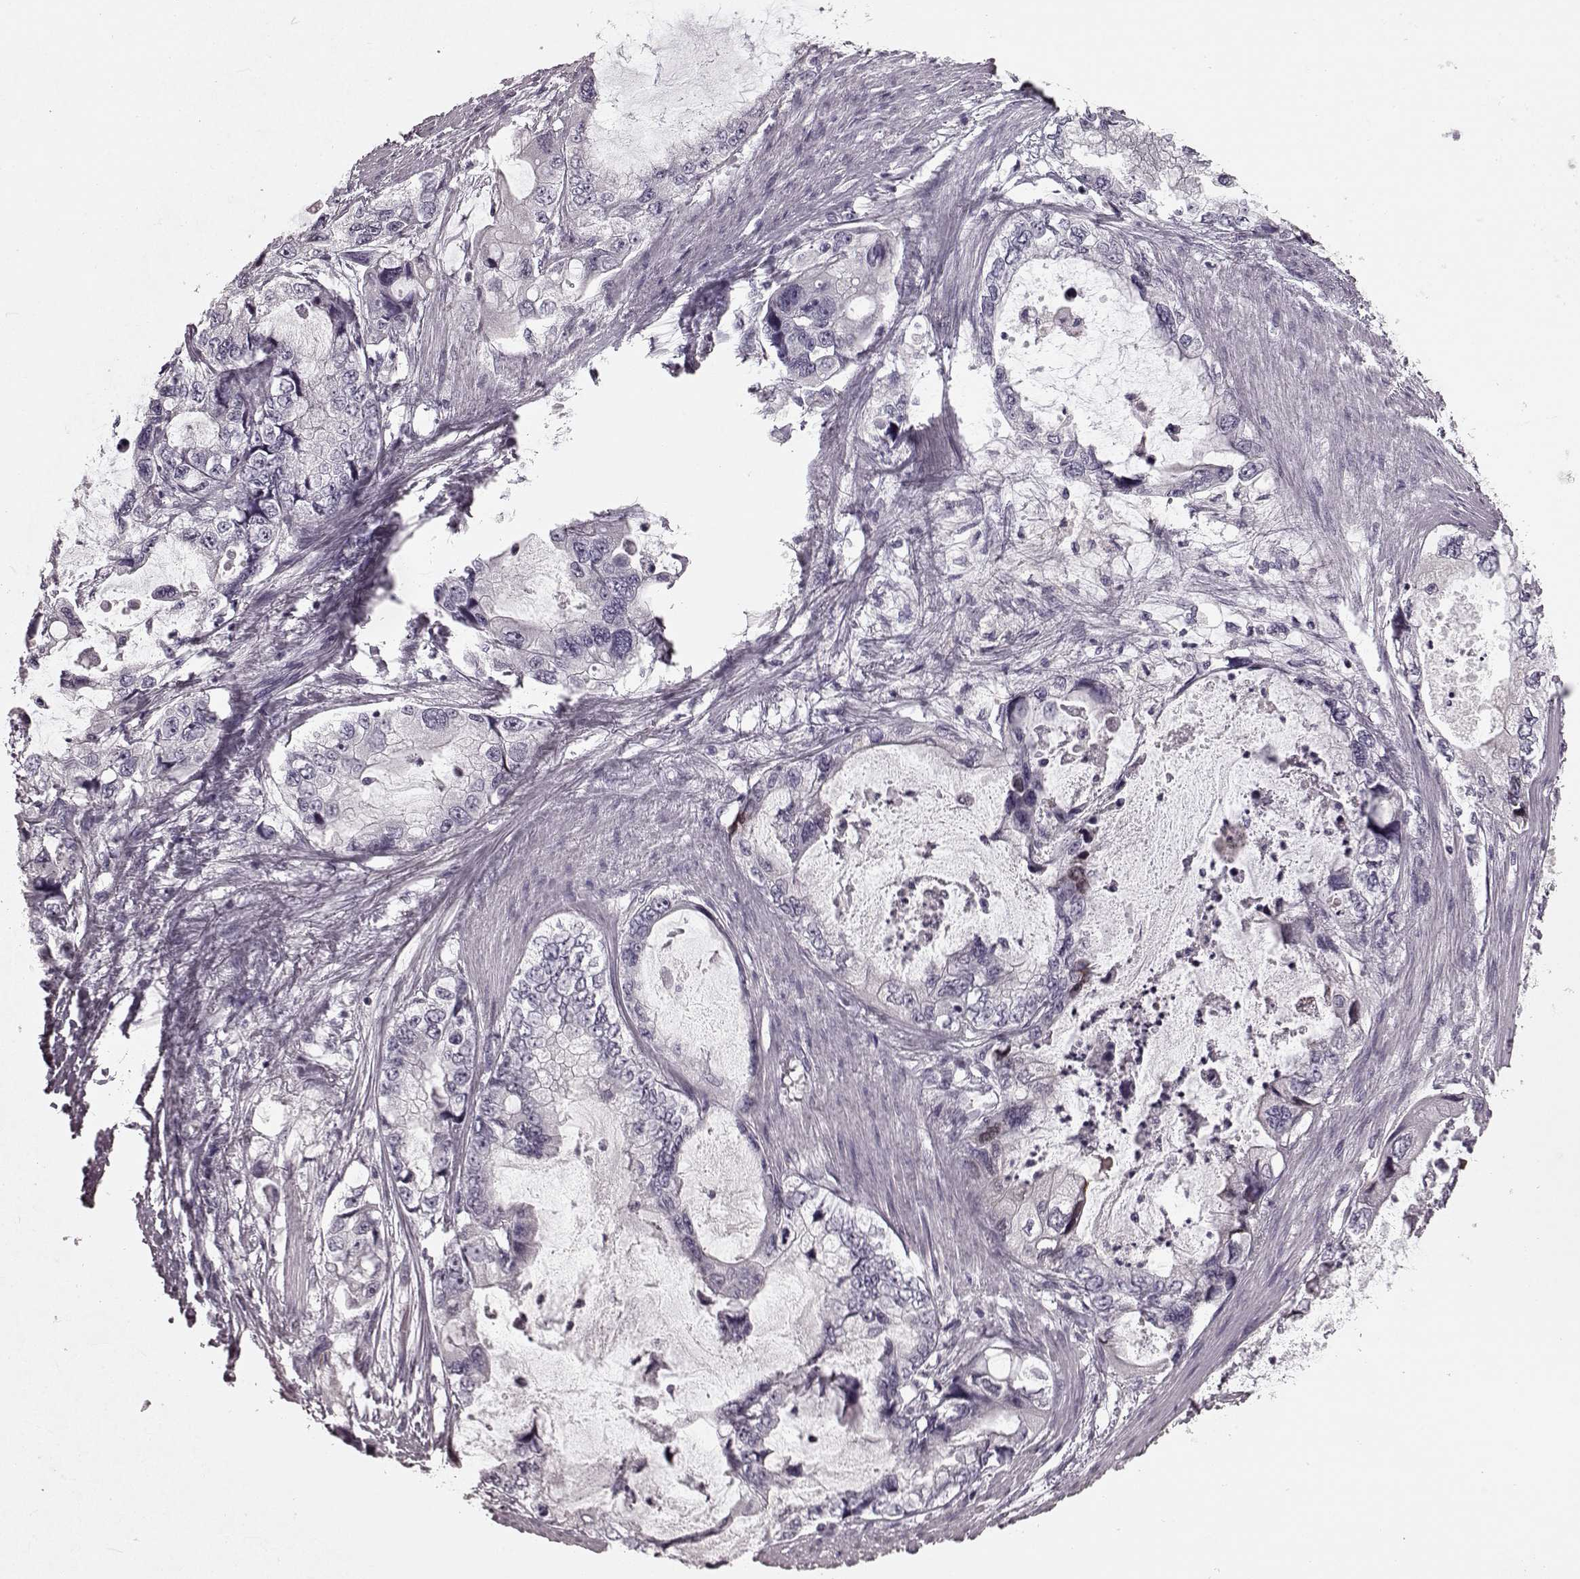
{"staining": {"intensity": "negative", "quantity": "none", "location": "none"}, "tissue": "stomach cancer", "cell_type": "Tumor cells", "image_type": "cancer", "snomed": [{"axis": "morphology", "description": "Adenocarcinoma, NOS"}, {"axis": "topography", "description": "Pancreas"}, {"axis": "topography", "description": "Stomach, upper"}, {"axis": "topography", "description": "Stomach"}], "caption": "This is an IHC micrograph of human adenocarcinoma (stomach). There is no positivity in tumor cells.", "gene": "CST7", "patient": {"sex": "male", "age": 77}}